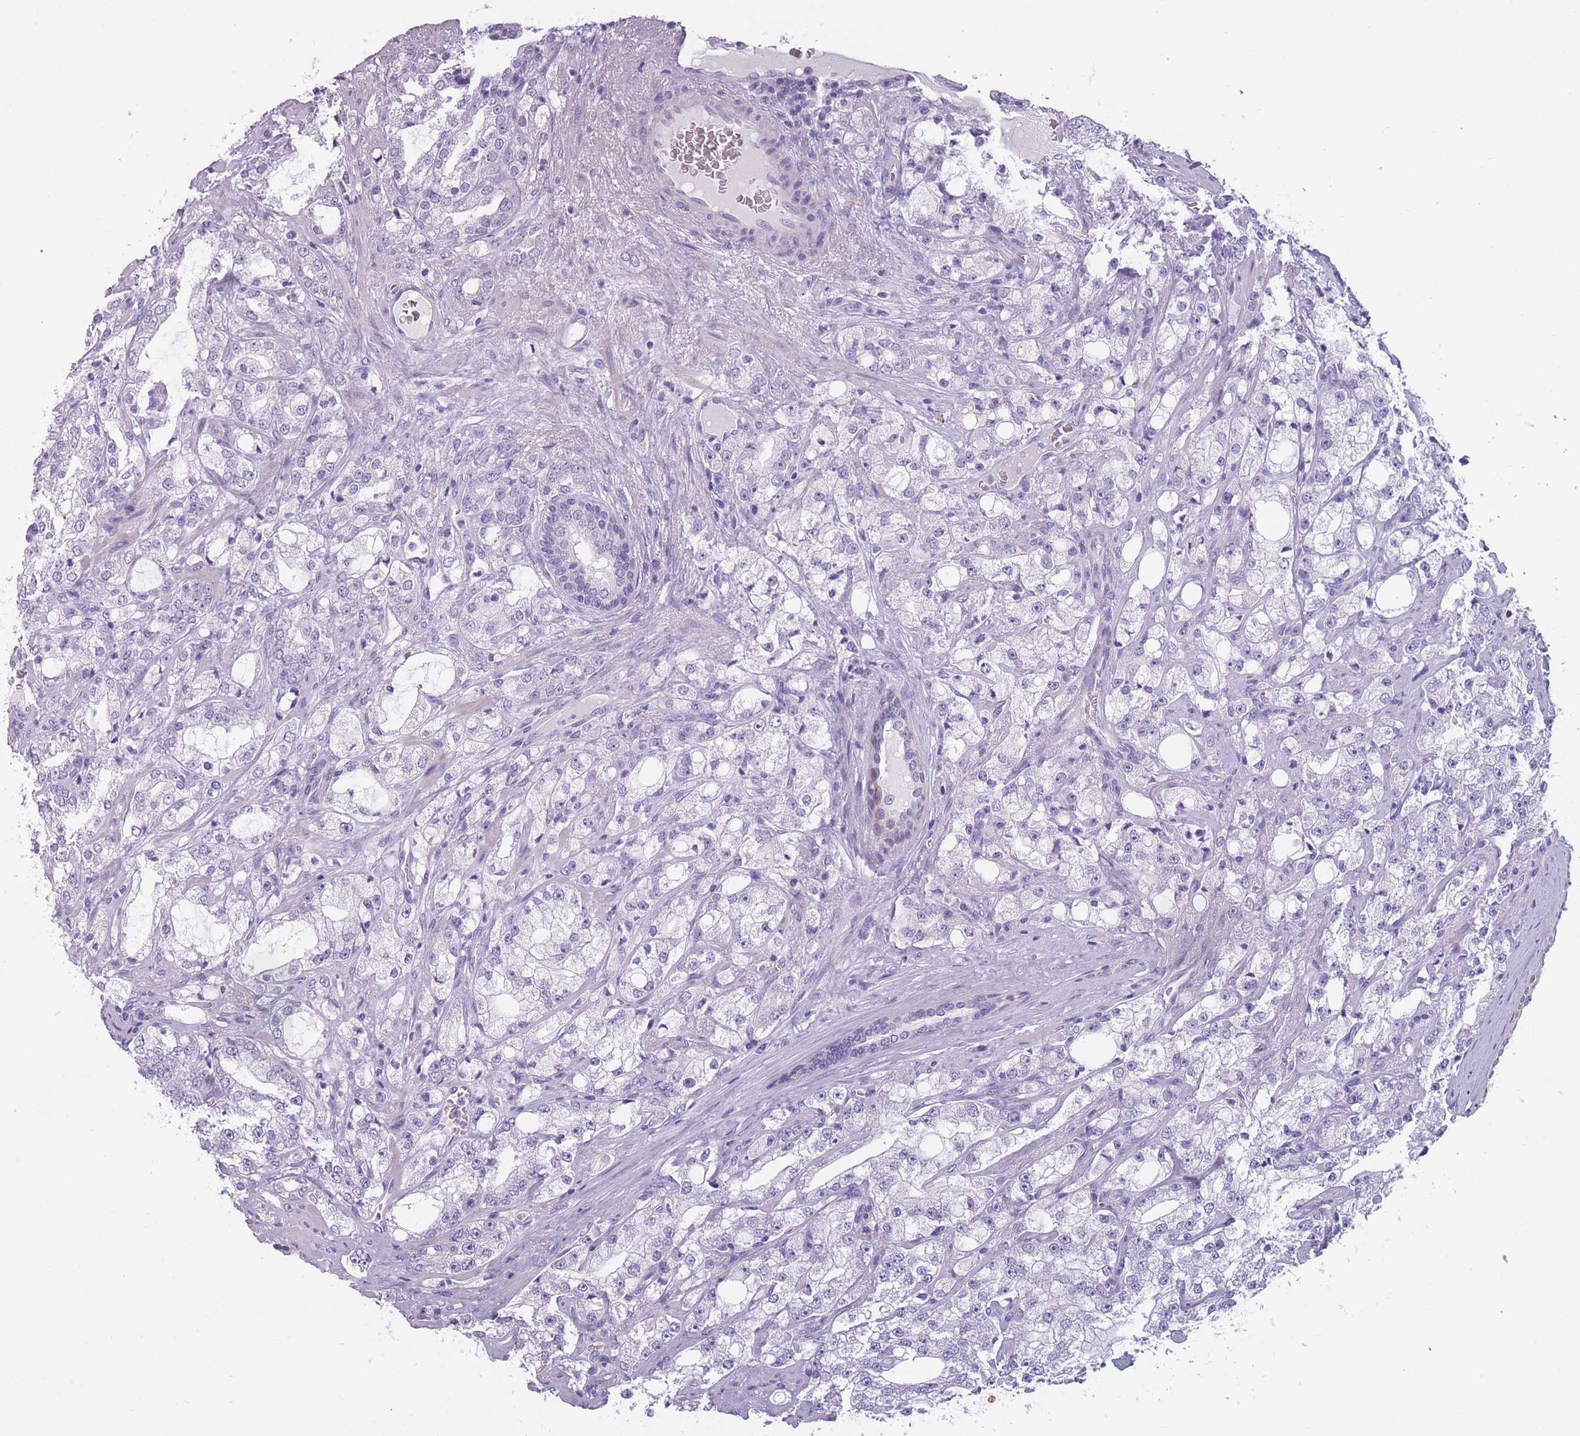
{"staining": {"intensity": "negative", "quantity": "none", "location": "none"}, "tissue": "prostate cancer", "cell_type": "Tumor cells", "image_type": "cancer", "snomed": [{"axis": "morphology", "description": "Adenocarcinoma, High grade"}, {"axis": "topography", "description": "Prostate"}], "caption": "Immunohistochemical staining of human prostate cancer (high-grade adenocarcinoma) displays no significant expression in tumor cells.", "gene": "PPFIA3", "patient": {"sex": "male", "age": 64}}